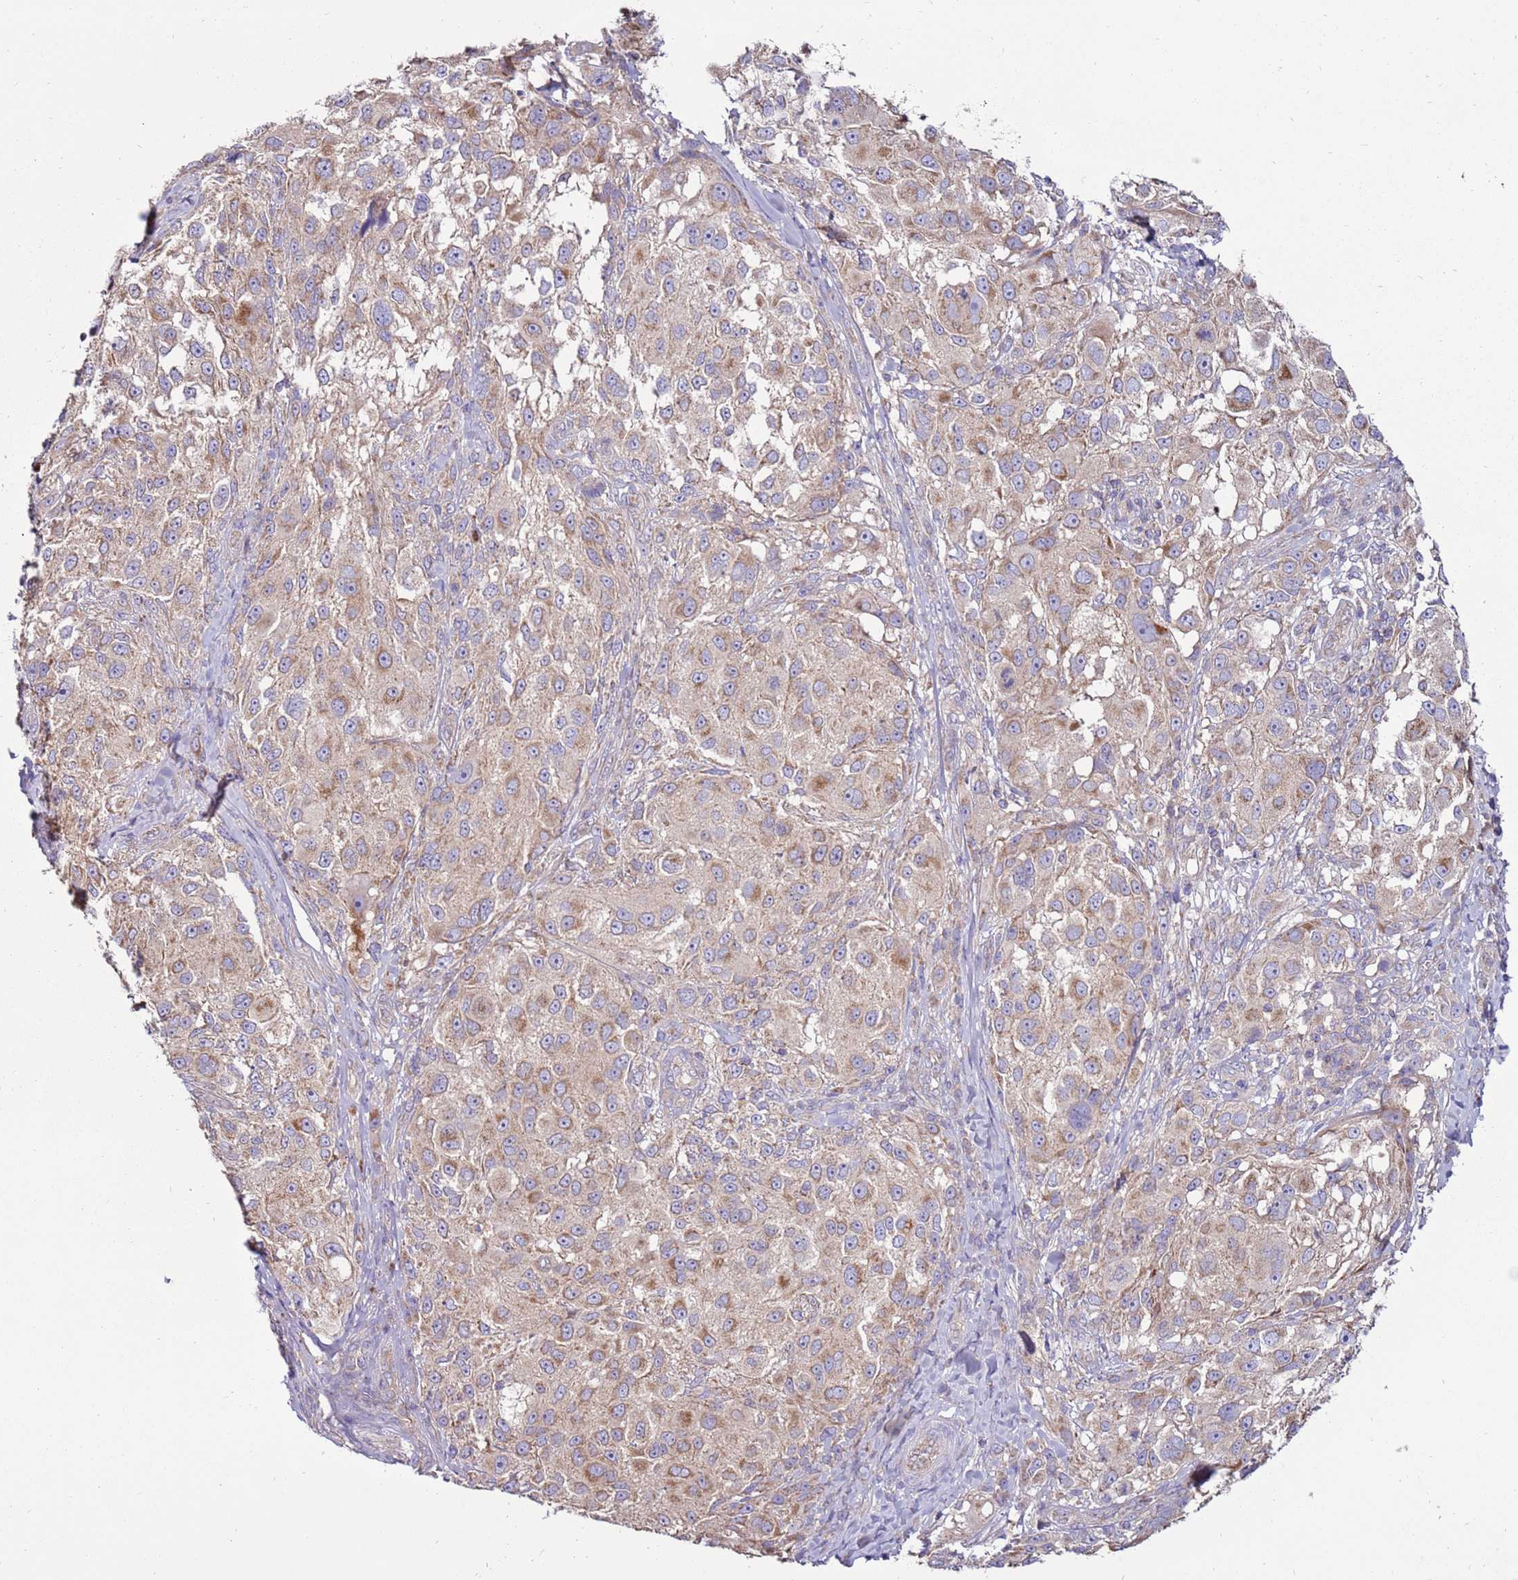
{"staining": {"intensity": "moderate", "quantity": "25%-75%", "location": "cytoplasmic/membranous"}, "tissue": "melanoma", "cell_type": "Tumor cells", "image_type": "cancer", "snomed": [{"axis": "morphology", "description": "Normal morphology"}, {"axis": "morphology", "description": "Malignant melanoma, NOS"}, {"axis": "topography", "description": "Skin"}], "caption": "DAB immunohistochemical staining of melanoma shows moderate cytoplasmic/membranous protein positivity in approximately 25%-75% of tumor cells.", "gene": "TRAPPC4", "patient": {"sex": "female", "age": 72}}